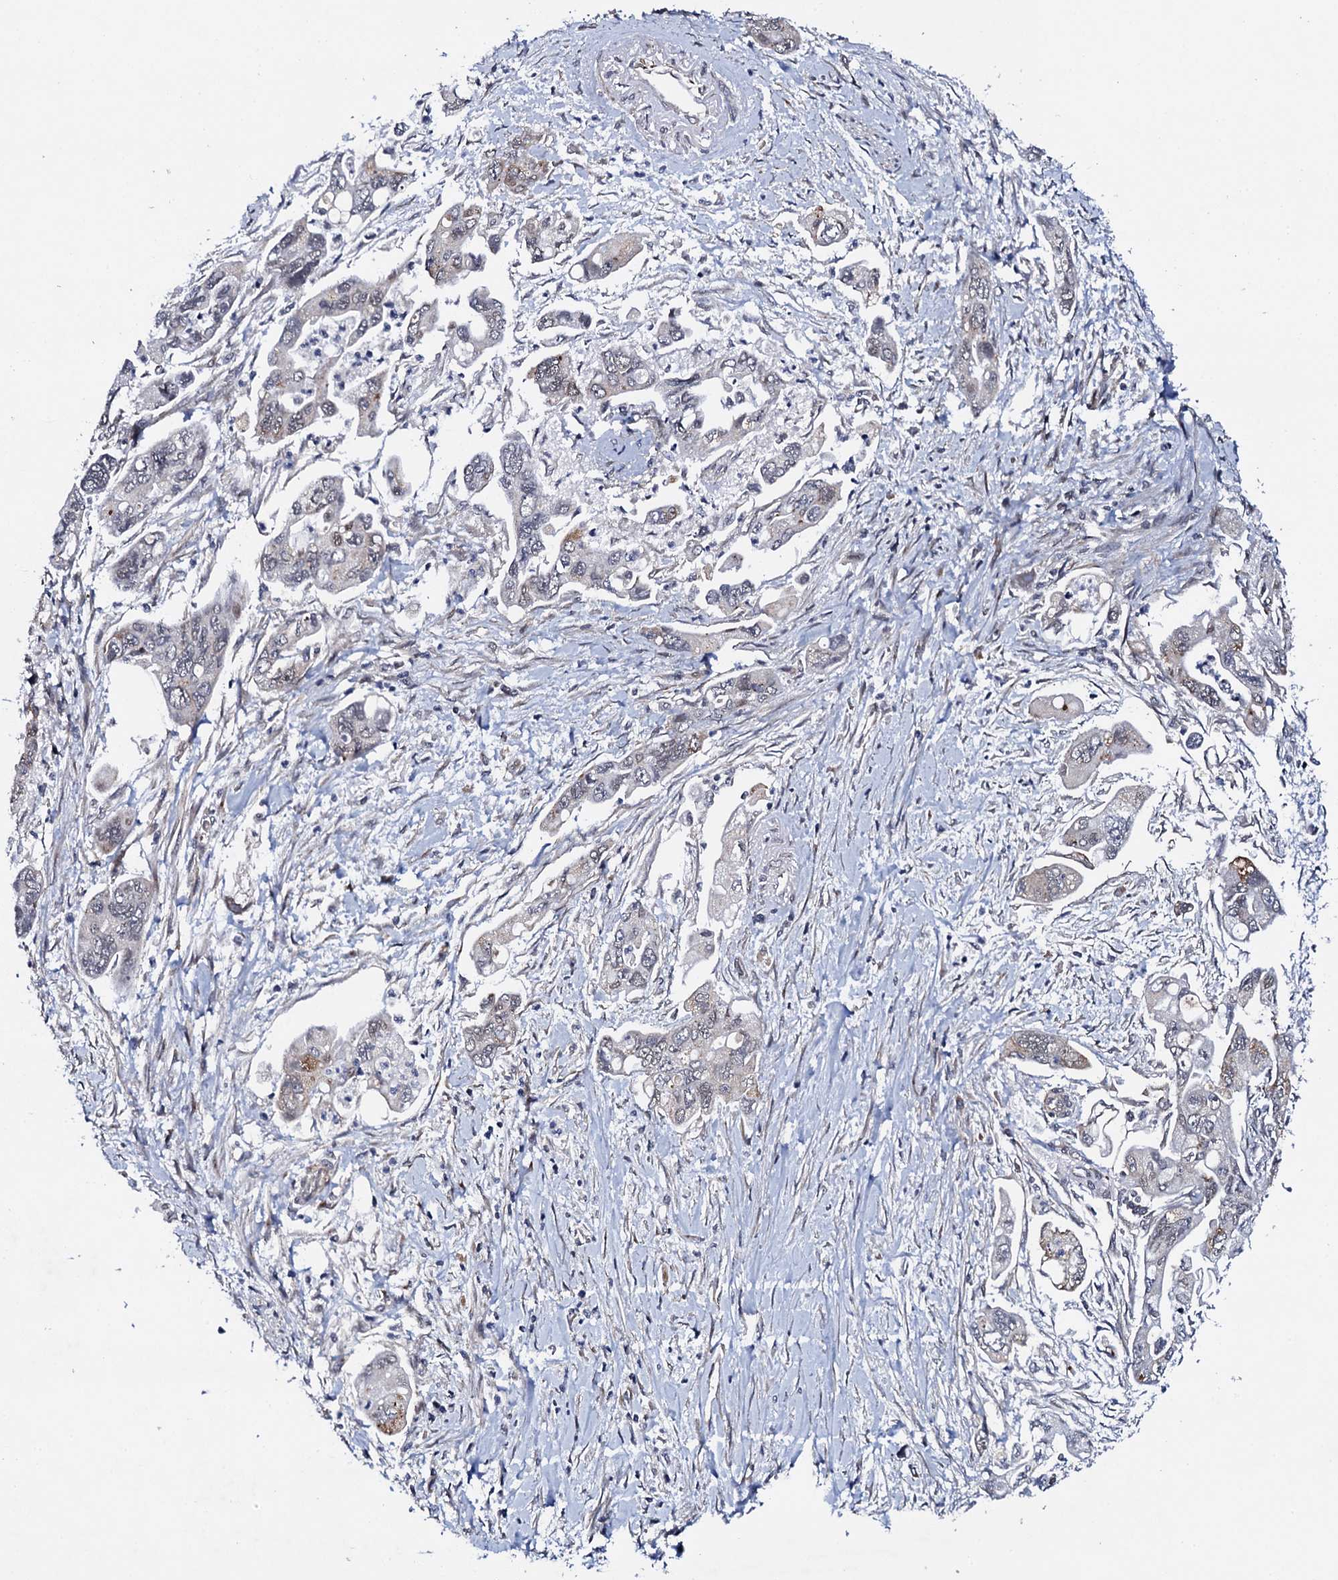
{"staining": {"intensity": "weak", "quantity": "<25%", "location": "nuclear"}, "tissue": "pancreatic cancer", "cell_type": "Tumor cells", "image_type": "cancer", "snomed": [{"axis": "morphology", "description": "Adenocarcinoma, NOS"}, {"axis": "topography", "description": "Pancreas"}], "caption": "Immunohistochemistry (IHC) image of neoplastic tissue: human pancreatic cancer stained with DAB shows no significant protein expression in tumor cells.", "gene": "FAM111A", "patient": {"sex": "male", "age": 70}}